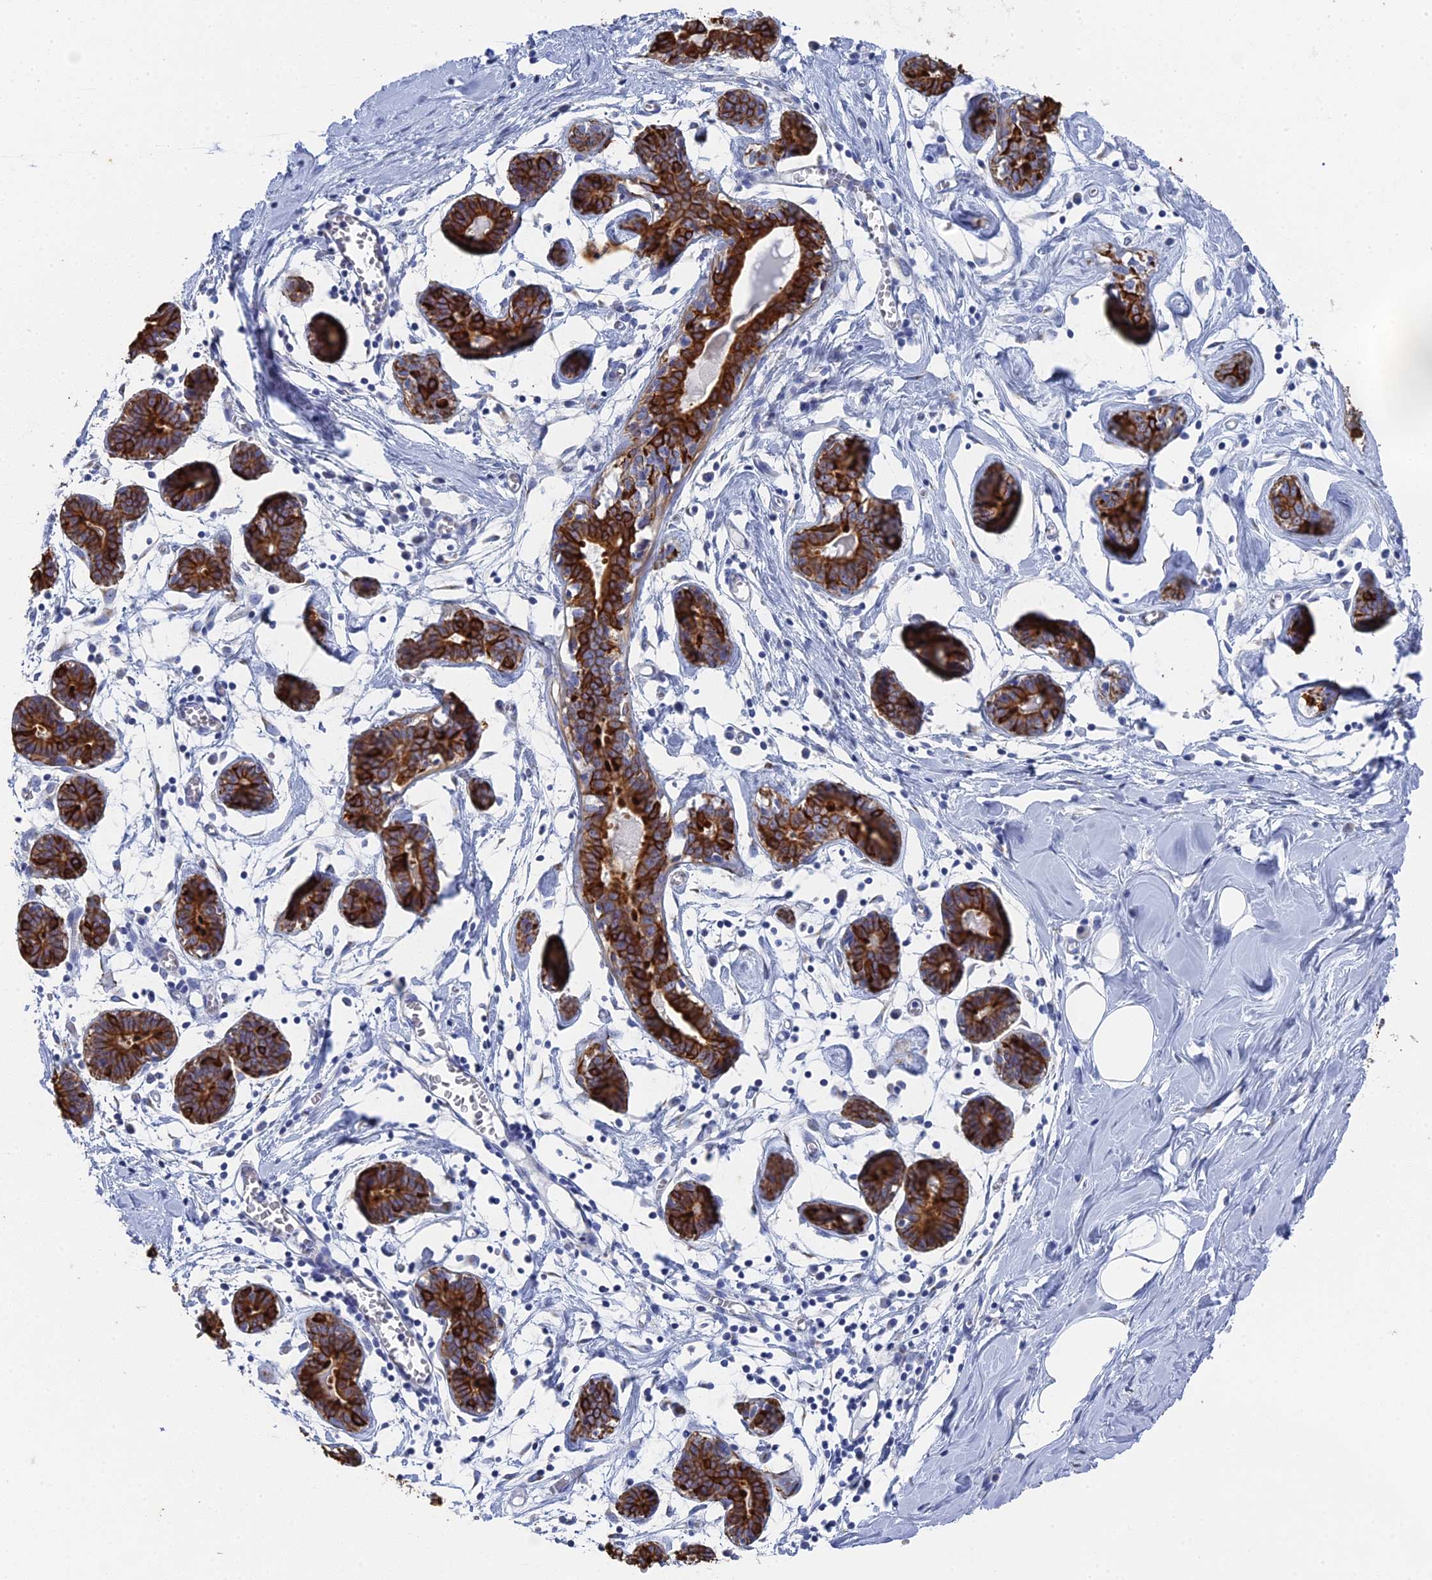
{"staining": {"intensity": "negative", "quantity": "none", "location": "none"}, "tissue": "breast", "cell_type": "Adipocytes", "image_type": "normal", "snomed": [{"axis": "morphology", "description": "Normal tissue, NOS"}, {"axis": "topography", "description": "Breast"}], "caption": "Immunohistochemical staining of normal breast displays no significant positivity in adipocytes.", "gene": "SRFBP1", "patient": {"sex": "female", "age": 27}}